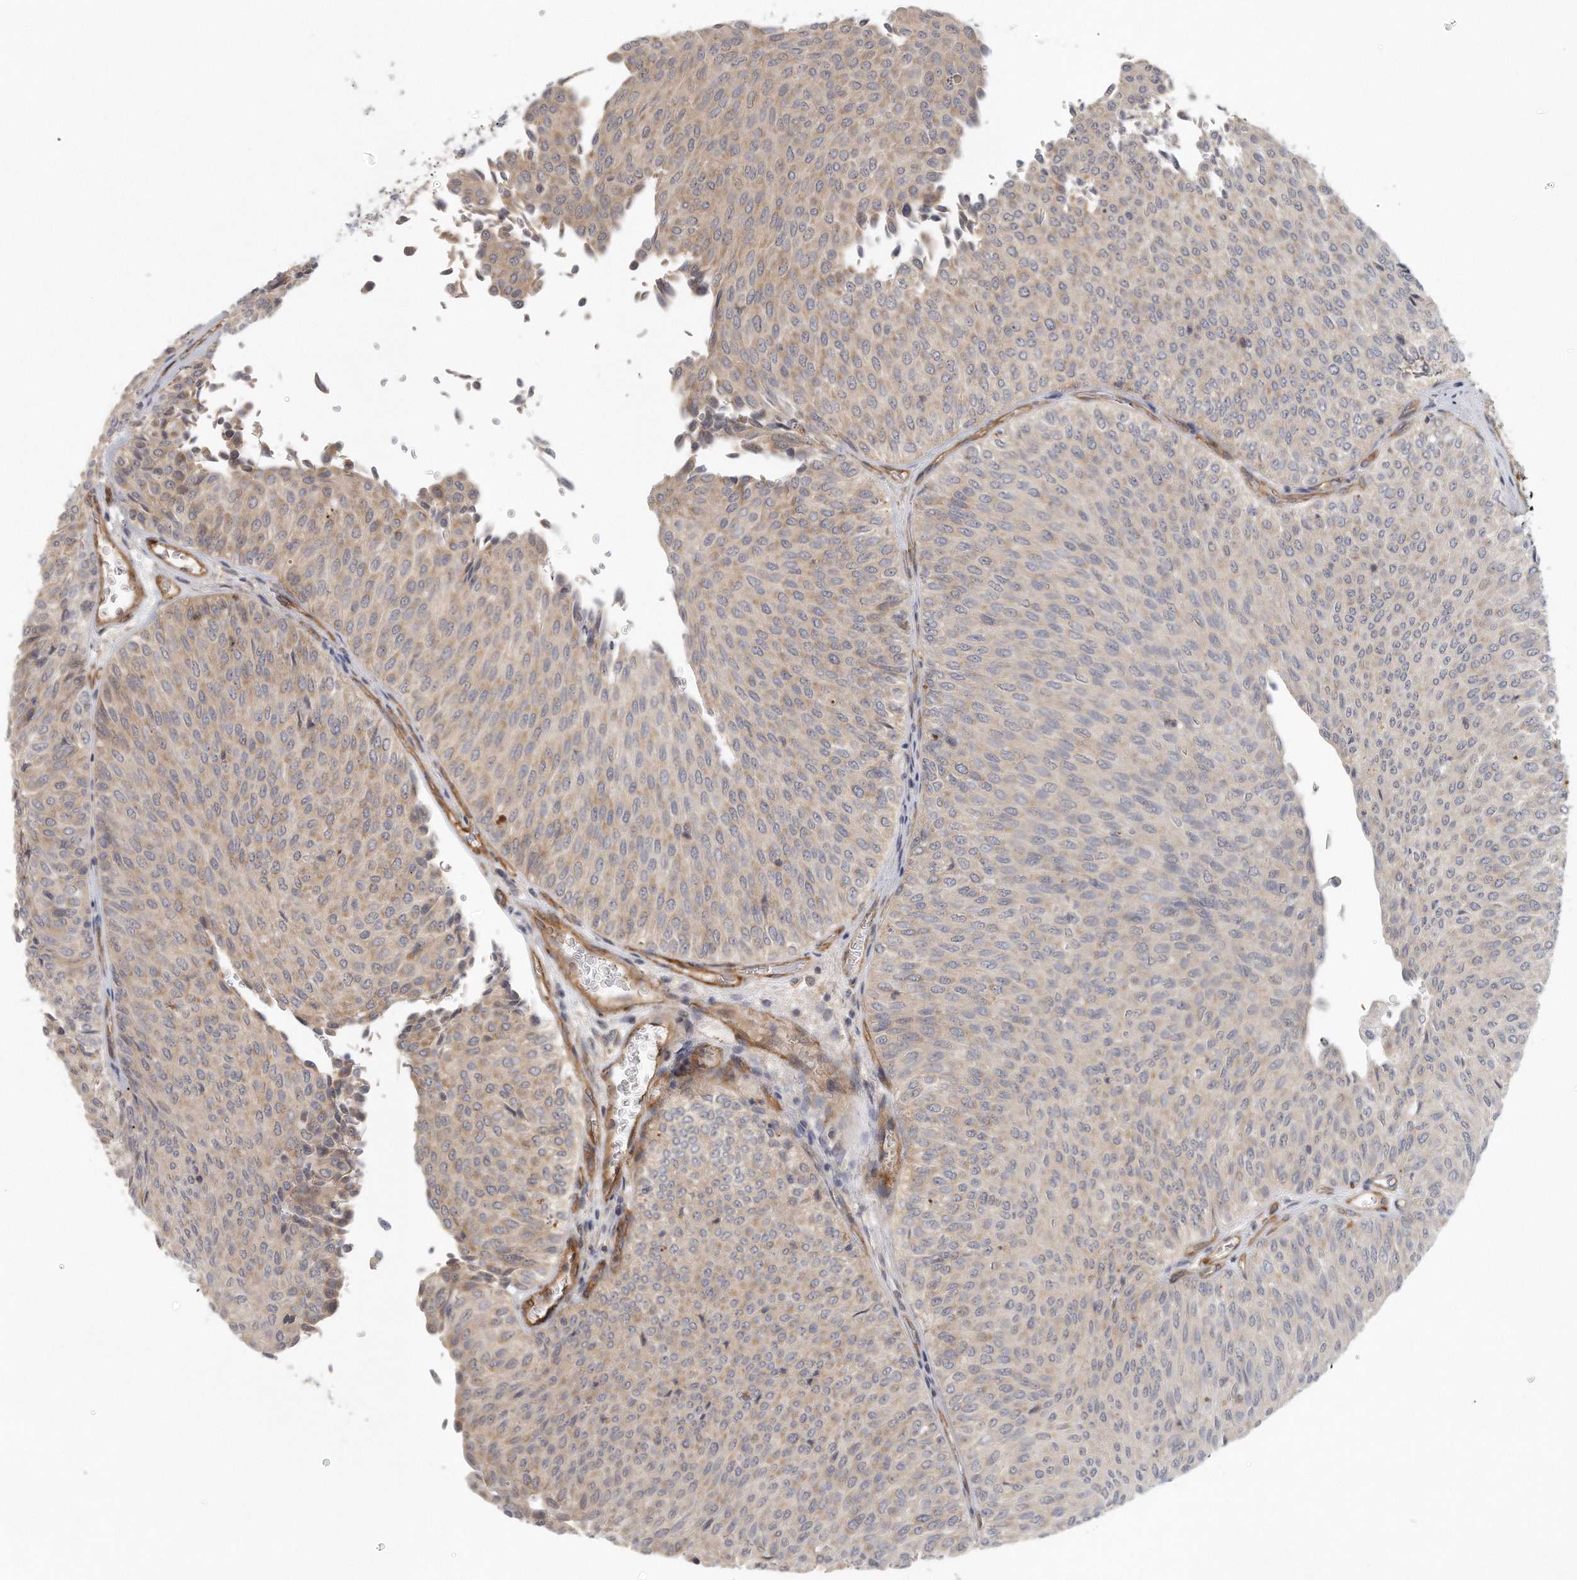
{"staining": {"intensity": "weak", "quantity": ">75%", "location": "cytoplasmic/membranous"}, "tissue": "urothelial cancer", "cell_type": "Tumor cells", "image_type": "cancer", "snomed": [{"axis": "morphology", "description": "Urothelial carcinoma, Low grade"}, {"axis": "topography", "description": "Urinary bladder"}], "caption": "This micrograph reveals IHC staining of human urothelial cancer, with low weak cytoplasmic/membranous expression in about >75% of tumor cells.", "gene": "MTERF4", "patient": {"sex": "male", "age": 78}}